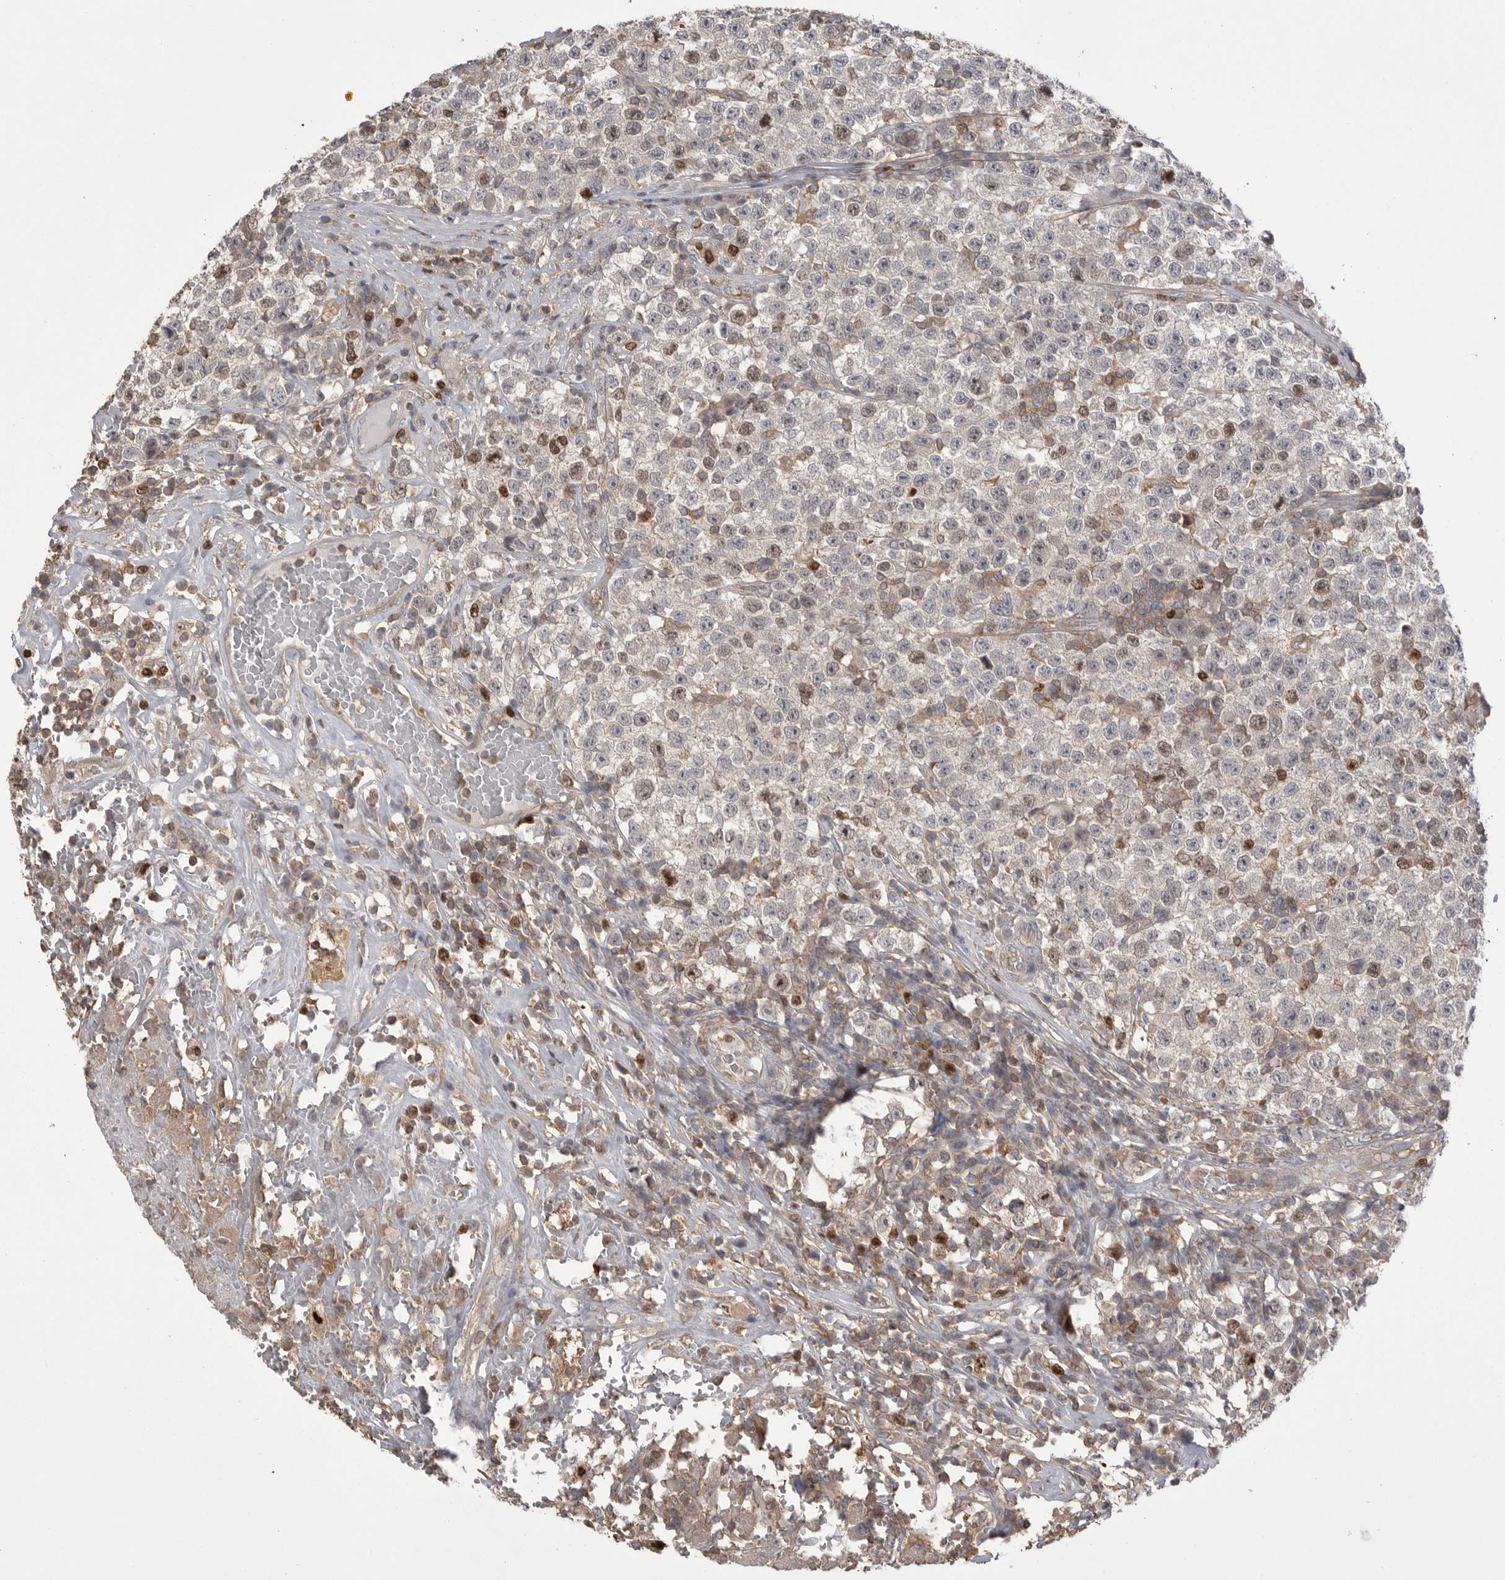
{"staining": {"intensity": "strong", "quantity": "<25%", "location": "nuclear"}, "tissue": "testis cancer", "cell_type": "Tumor cells", "image_type": "cancer", "snomed": [{"axis": "morphology", "description": "Seminoma, NOS"}, {"axis": "topography", "description": "Testis"}], "caption": "Immunohistochemistry staining of seminoma (testis), which reveals medium levels of strong nuclear expression in about <25% of tumor cells indicating strong nuclear protein staining. The staining was performed using DAB (3,3'-diaminobenzidine) (brown) for protein detection and nuclei were counterstained in hematoxylin (blue).", "gene": "TOP2A", "patient": {"sex": "male", "age": 22}}